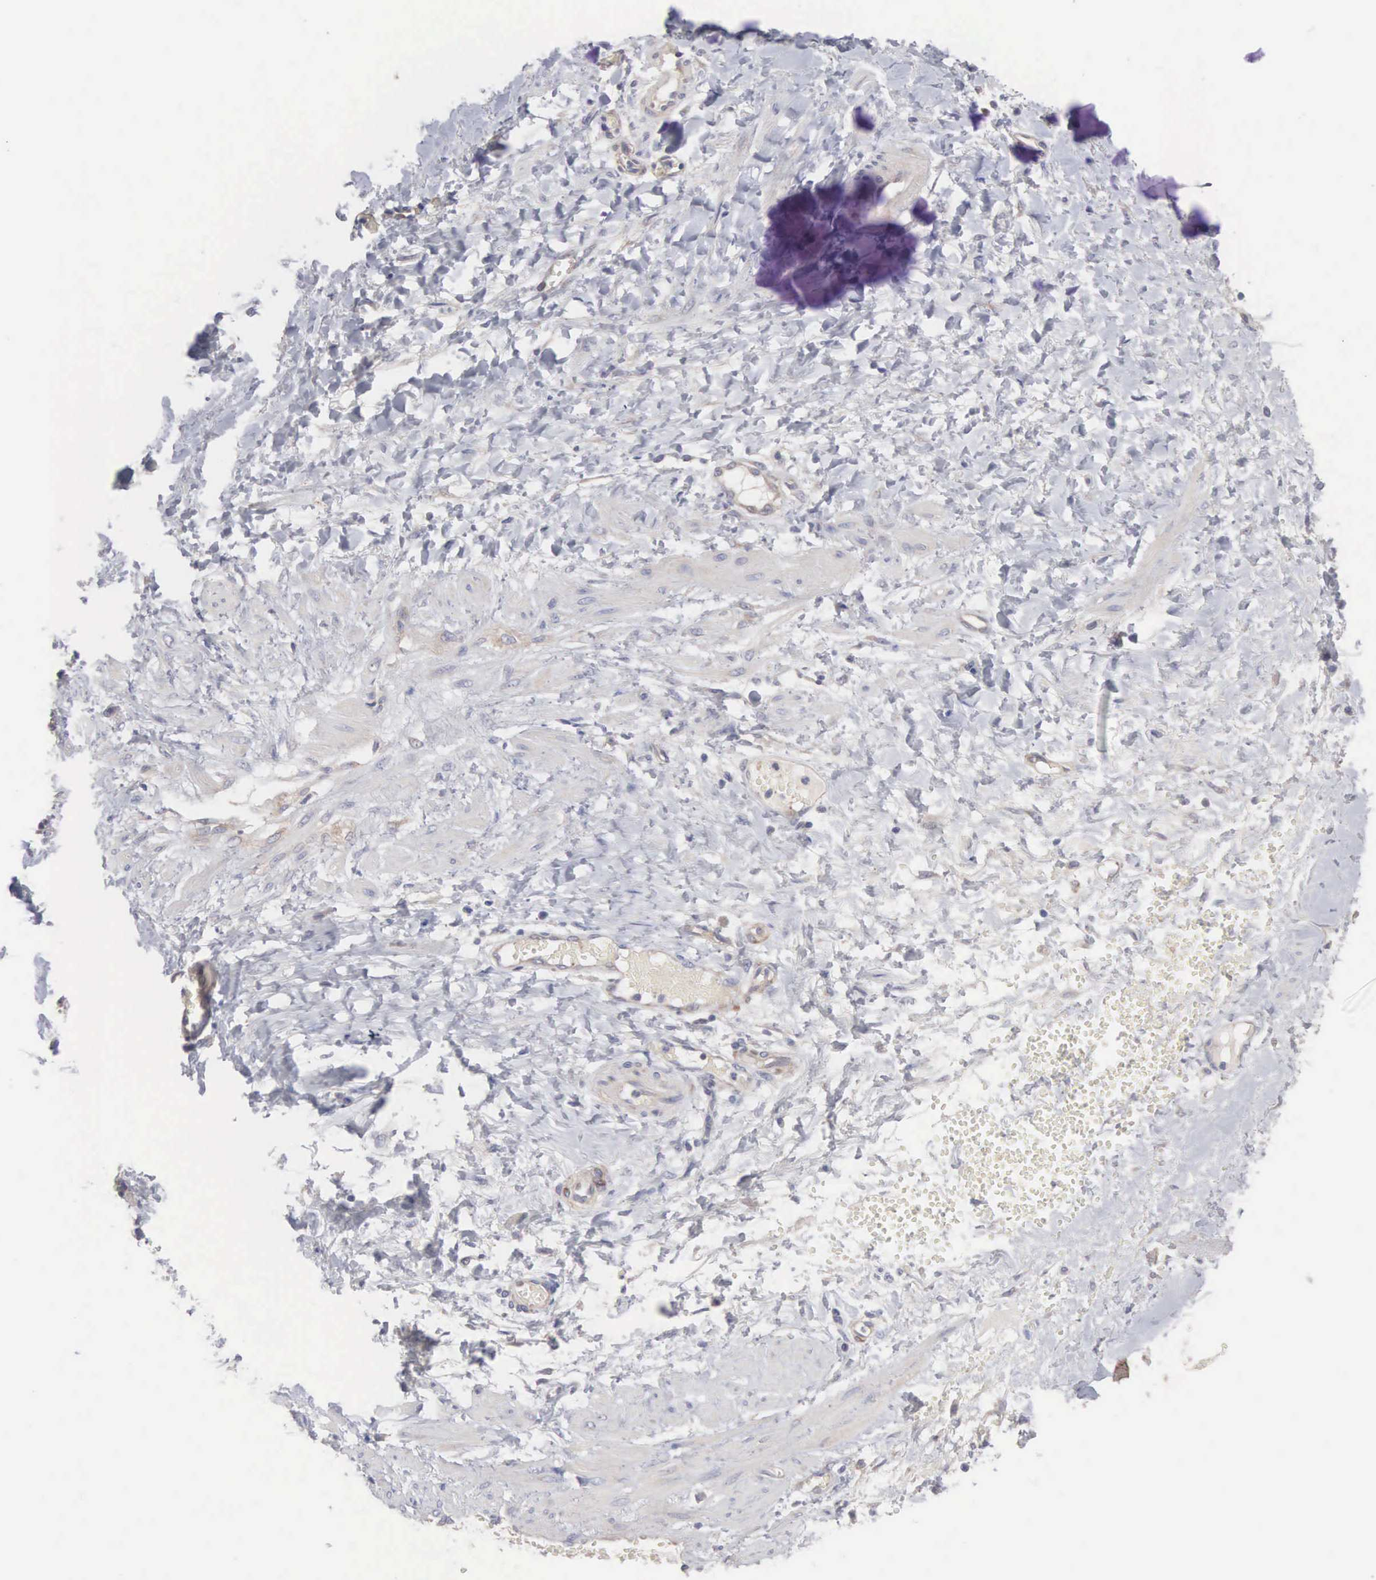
{"staining": {"intensity": "negative", "quantity": "none", "location": "none"}, "tissue": "smooth muscle", "cell_type": "Smooth muscle cells", "image_type": "normal", "snomed": [{"axis": "morphology", "description": "Normal tissue, NOS"}, {"axis": "topography", "description": "Uterus"}], "caption": "Immunohistochemical staining of benign smooth muscle reveals no significant staining in smooth muscle cells.", "gene": "INF2", "patient": {"sex": "female", "age": 56}}